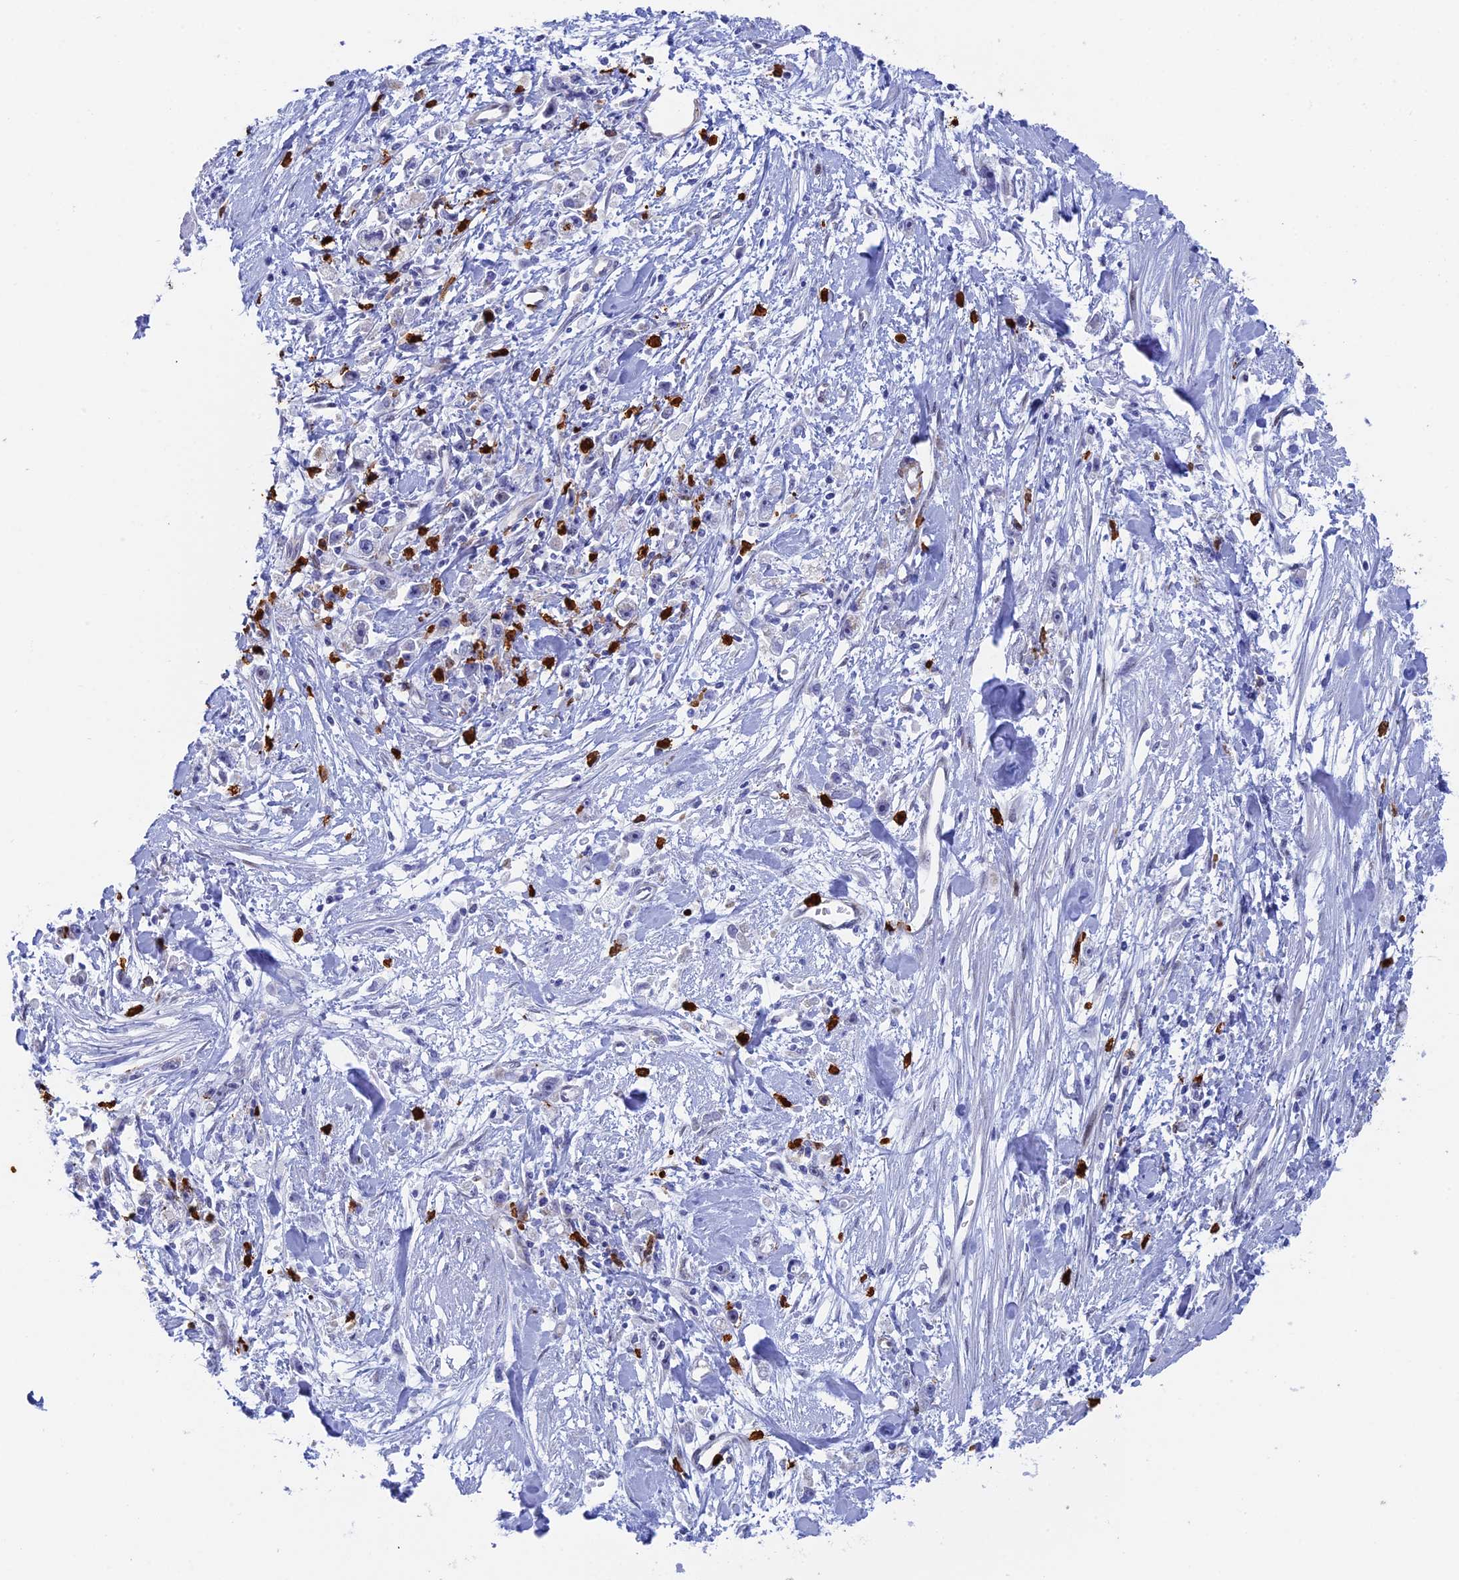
{"staining": {"intensity": "negative", "quantity": "none", "location": "none"}, "tissue": "stomach cancer", "cell_type": "Tumor cells", "image_type": "cancer", "snomed": [{"axis": "morphology", "description": "Adenocarcinoma, NOS"}, {"axis": "topography", "description": "Stomach"}], "caption": "The image displays no significant expression in tumor cells of adenocarcinoma (stomach).", "gene": "SLC26A1", "patient": {"sex": "female", "age": 59}}